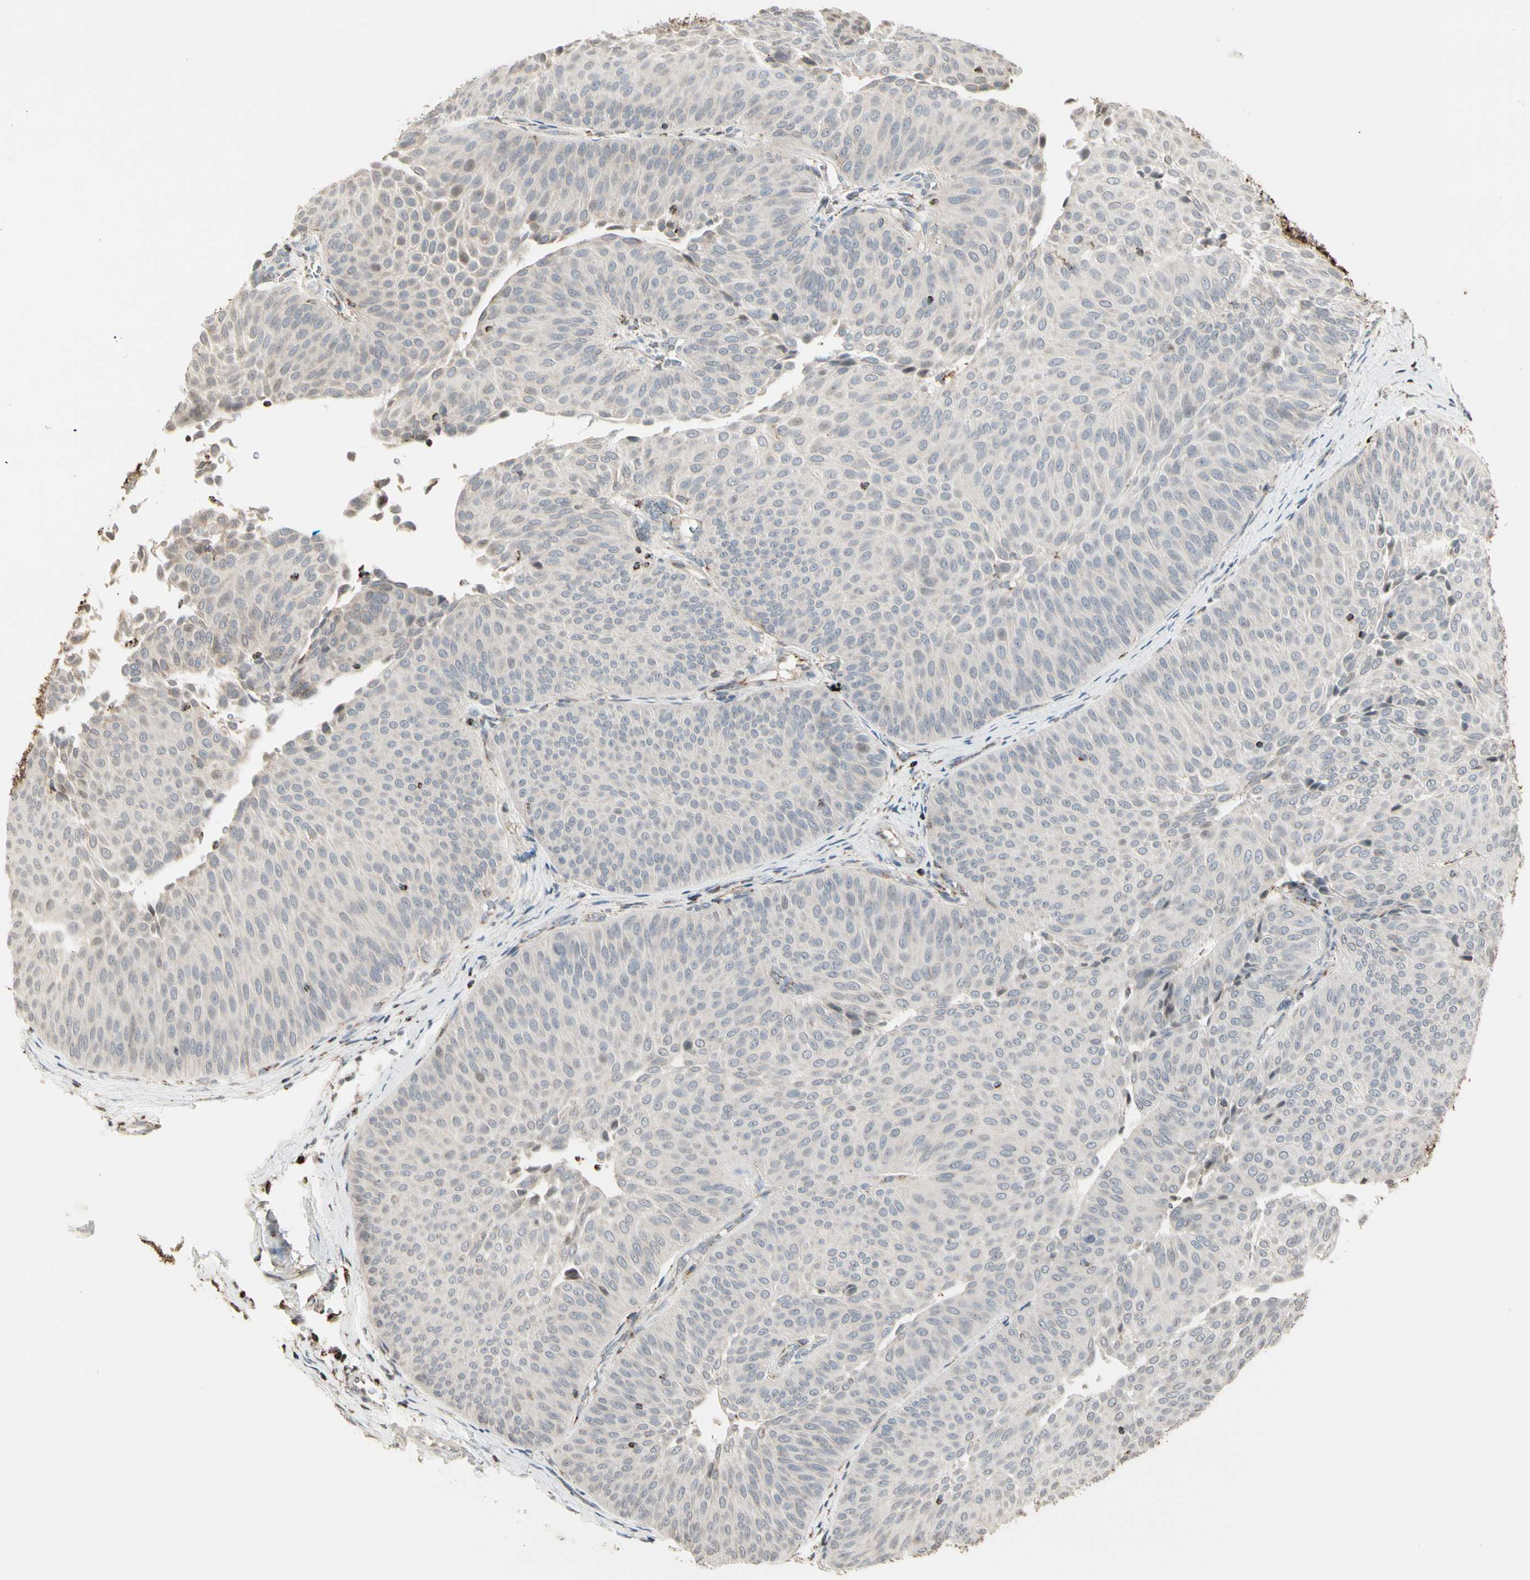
{"staining": {"intensity": "negative", "quantity": "none", "location": "none"}, "tissue": "urothelial cancer", "cell_type": "Tumor cells", "image_type": "cancer", "snomed": [{"axis": "morphology", "description": "Urothelial carcinoma, Low grade"}, {"axis": "topography", "description": "Urinary bladder"}], "caption": "A photomicrograph of low-grade urothelial carcinoma stained for a protein exhibits no brown staining in tumor cells.", "gene": "TMEM176A", "patient": {"sex": "female", "age": 60}}